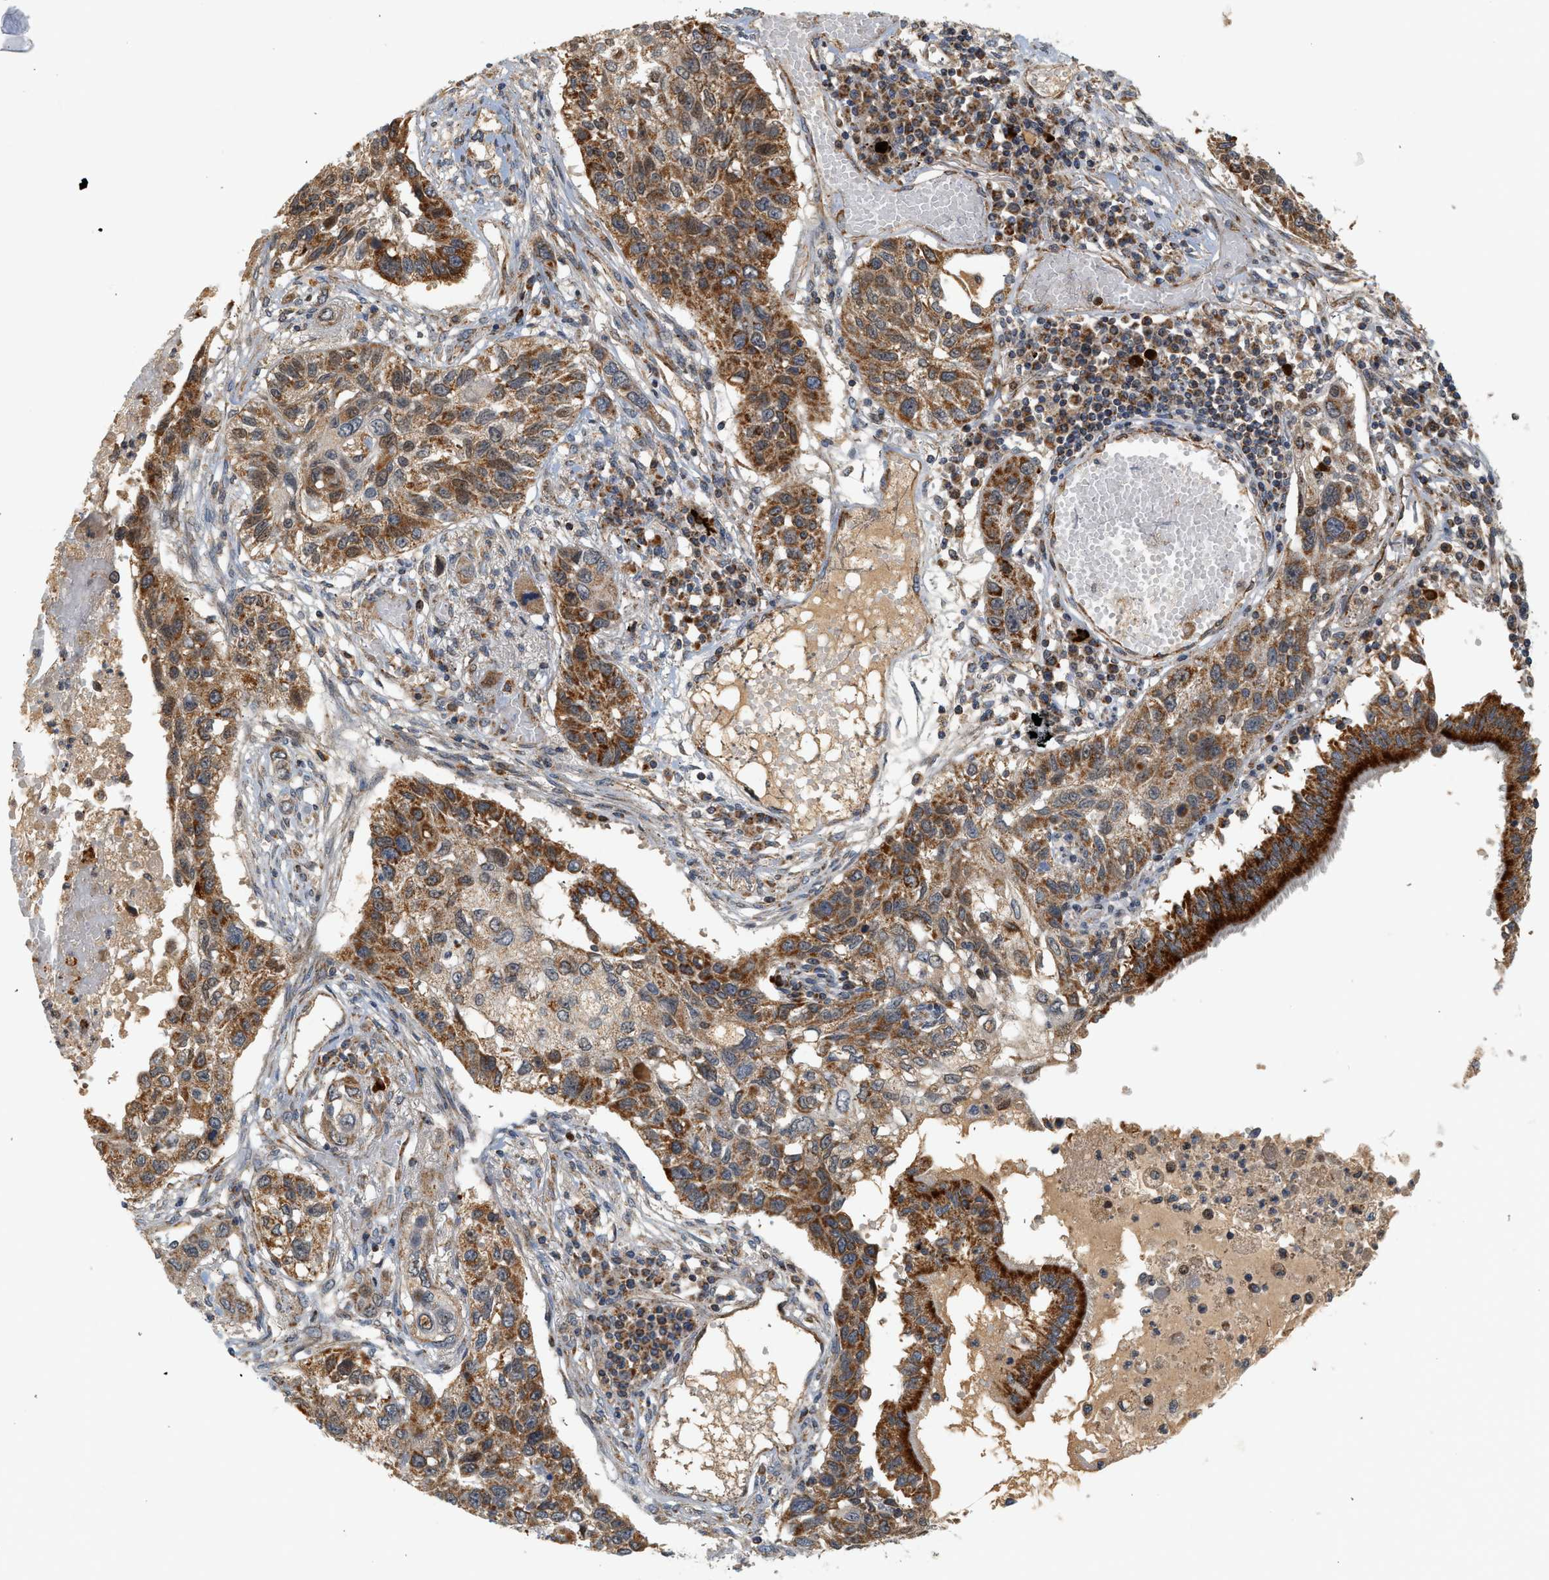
{"staining": {"intensity": "moderate", "quantity": ">75%", "location": "cytoplasmic/membranous"}, "tissue": "lung cancer", "cell_type": "Tumor cells", "image_type": "cancer", "snomed": [{"axis": "morphology", "description": "Squamous cell carcinoma, NOS"}, {"axis": "topography", "description": "Lung"}], "caption": "Lung squamous cell carcinoma stained for a protein (brown) reveals moderate cytoplasmic/membranous positive expression in approximately >75% of tumor cells.", "gene": "MCU", "patient": {"sex": "male", "age": 71}}